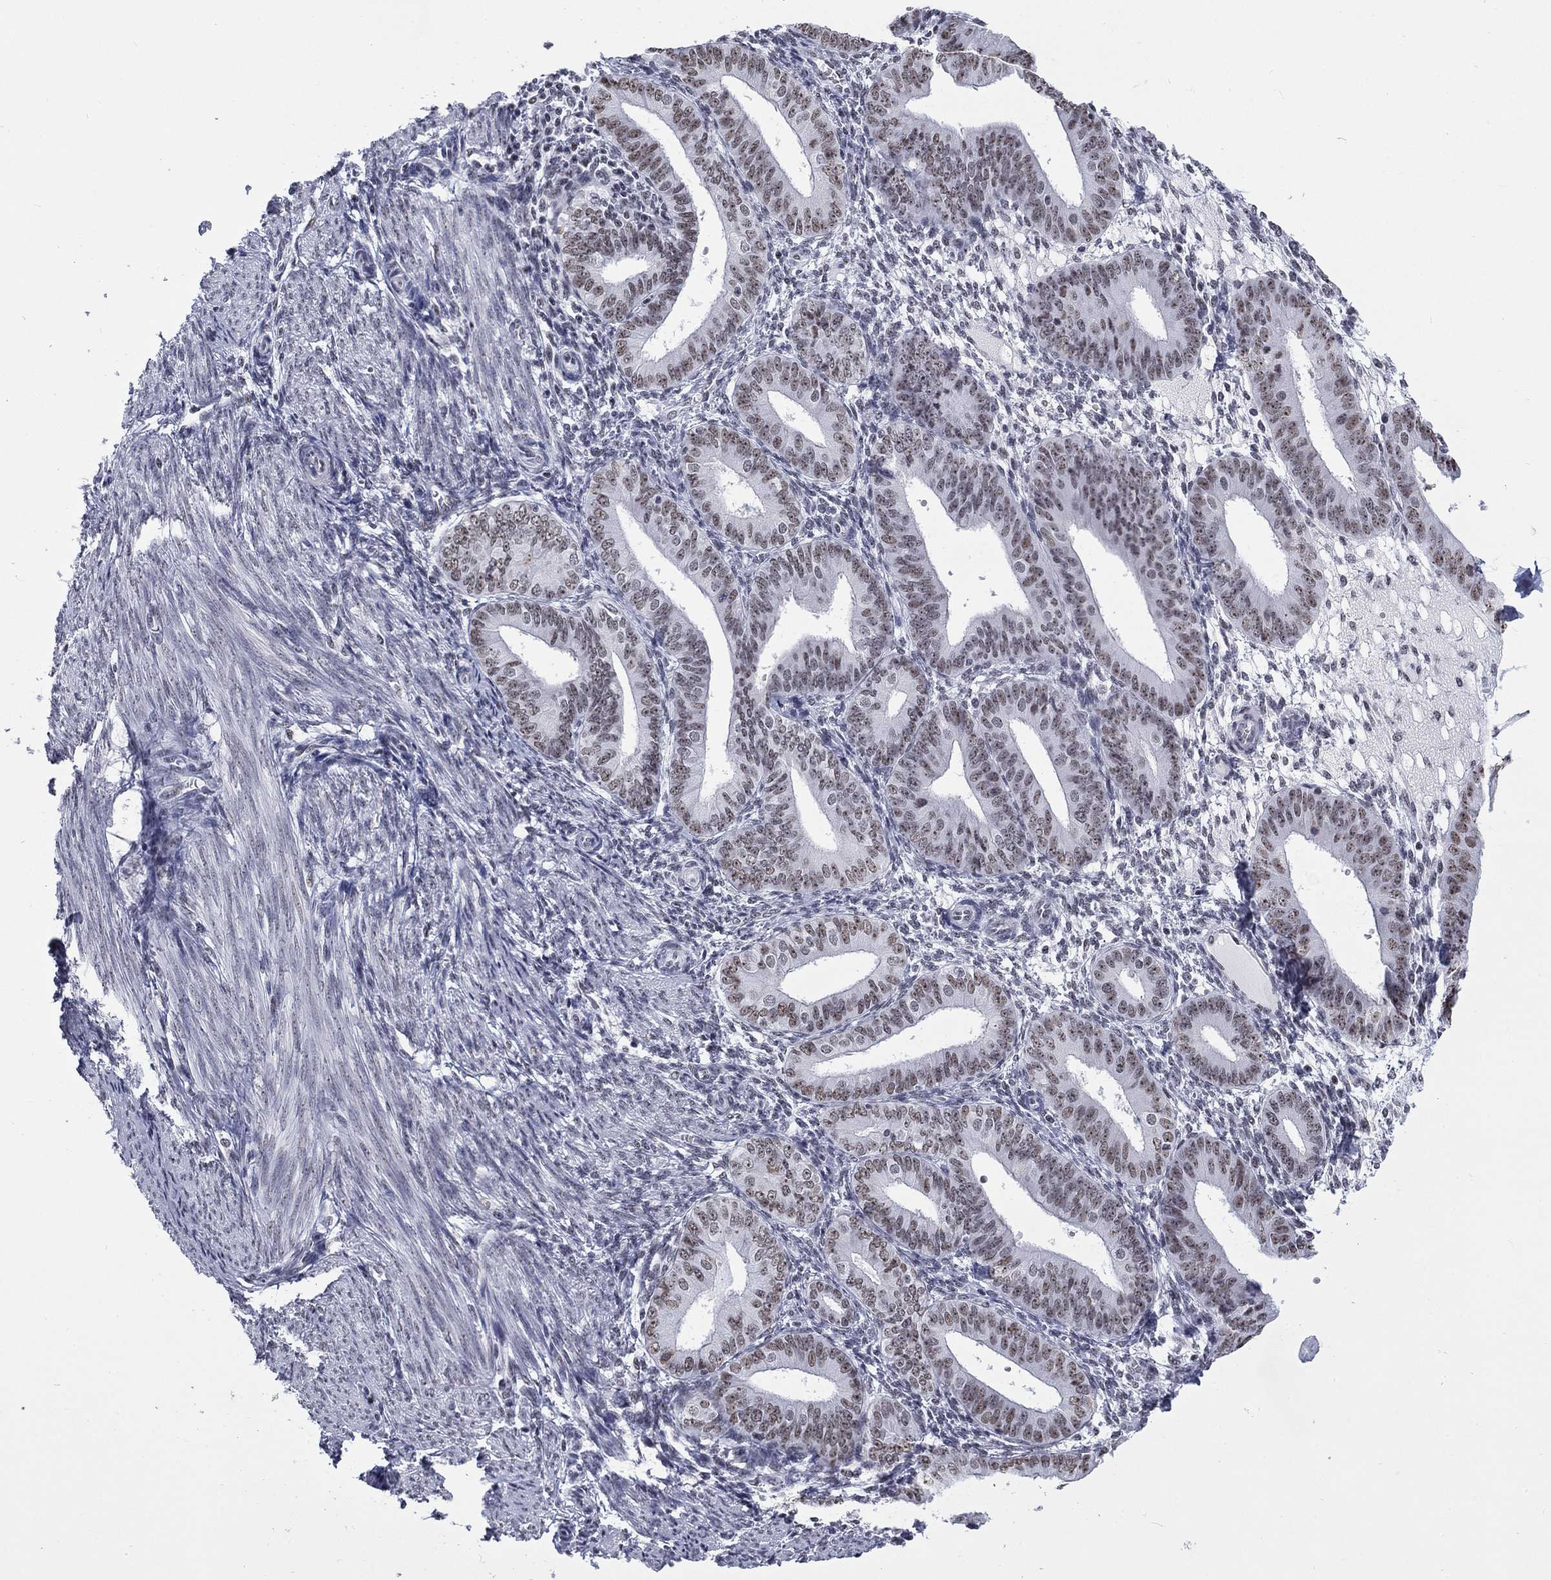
{"staining": {"intensity": "negative", "quantity": "none", "location": "none"}, "tissue": "endometrium", "cell_type": "Cells in endometrial stroma", "image_type": "normal", "snomed": [{"axis": "morphology", "description": "Normal tissue, NOS"}, {"axis": "topography", "description": "Endometrium"}], "caption": "An immunohistochemistry (IHC) micrograph of unremarkable endometrium is shown. There is no staining in cells in endometrial stroma of endometrium. The staining was performed using DAB to visualize the protein expression in brown, while the nuclei were stained in blue with hematoxylin (Magnification: 20x).", "gene": "CSRNP3", "patient": {"sex": "female", "age": 39}}